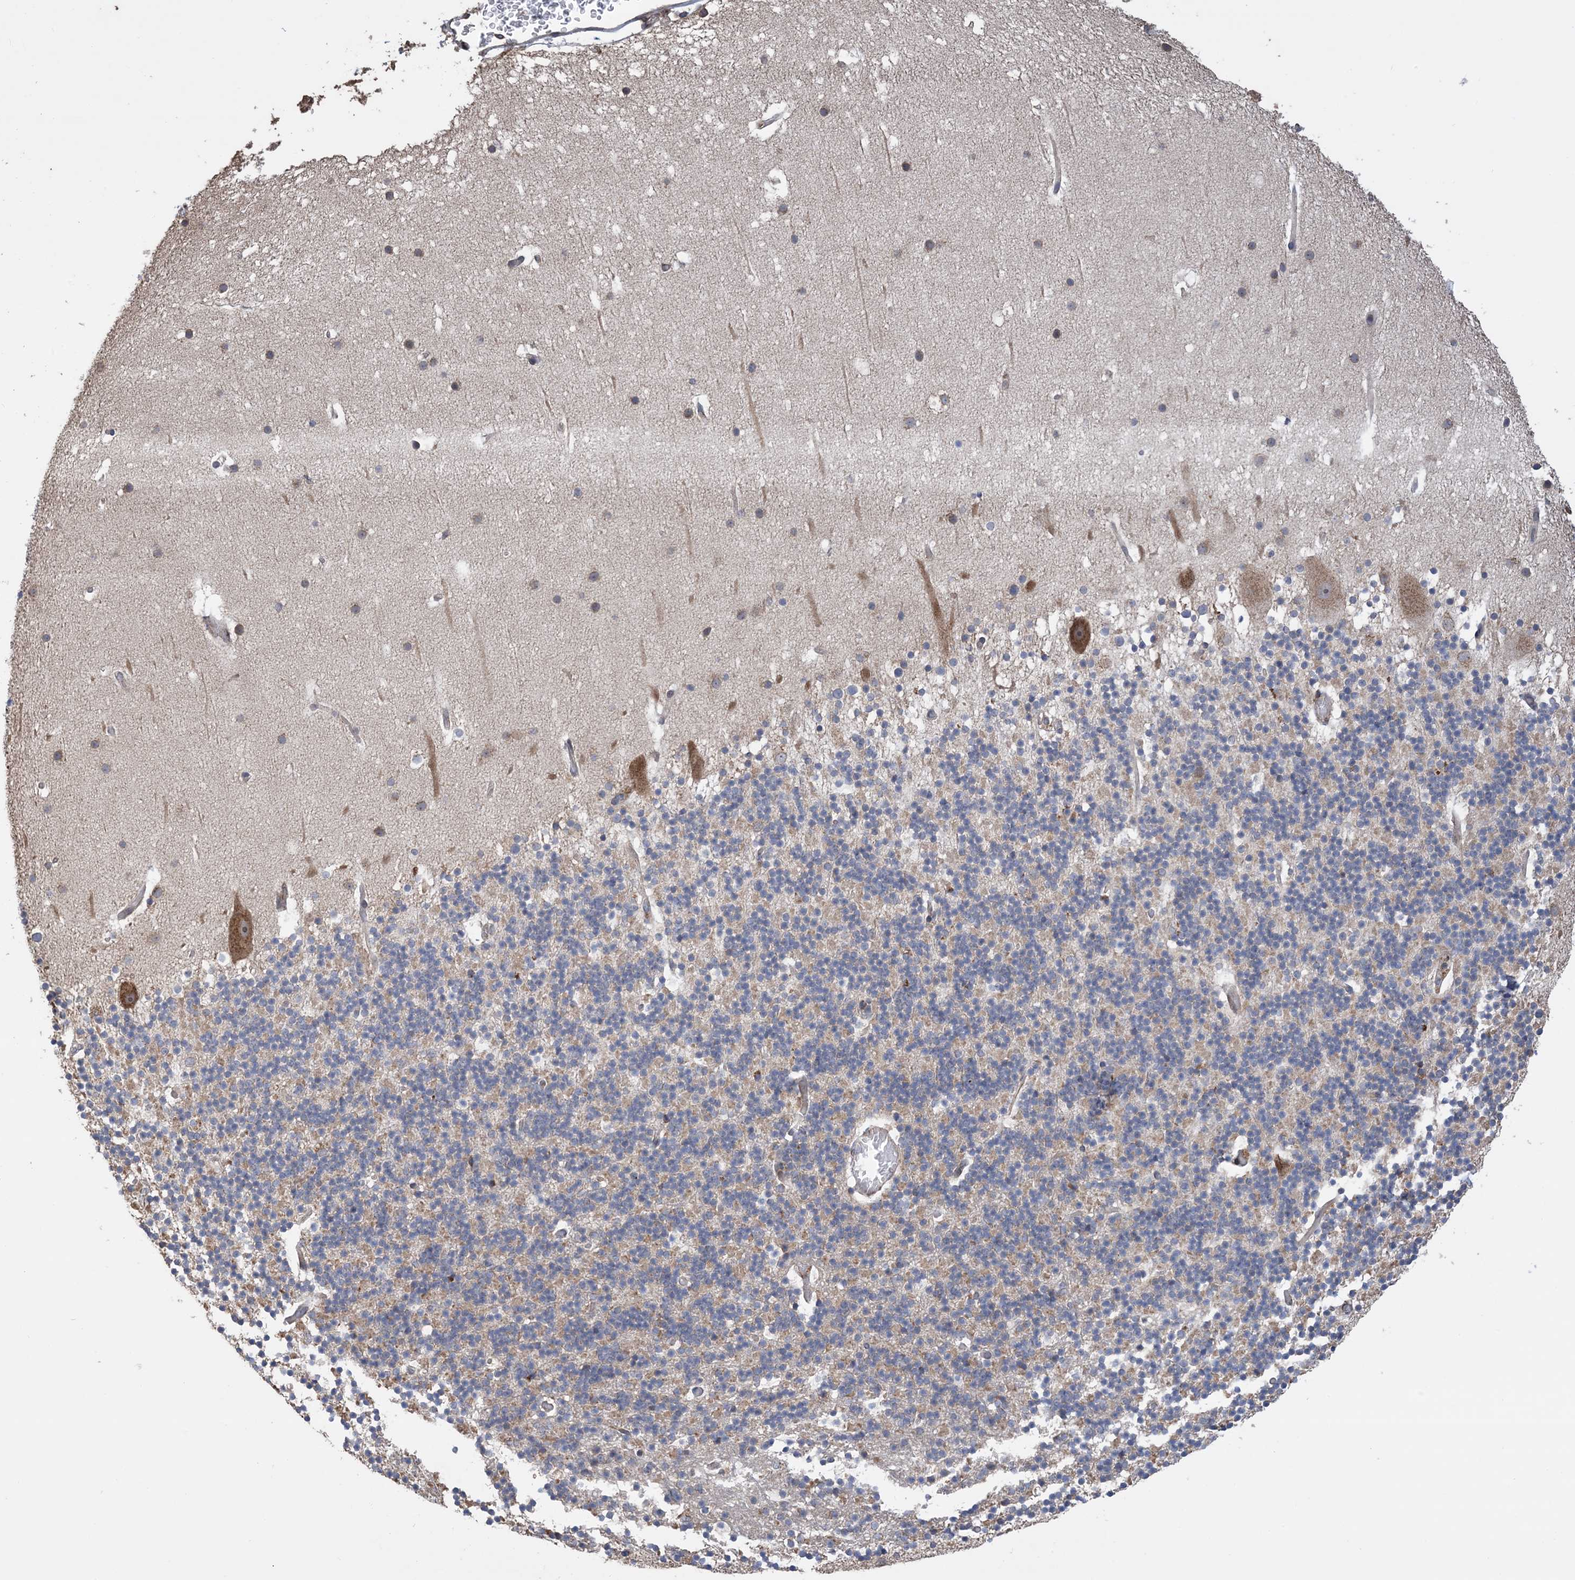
{"staining": {"intensity": "moderate", "quantity": "25%-75%", "location": "cytoplasmic/membranous"}, "tissue": "cerebellum", "cell_type": "Cells in granular layer", "image_type": "normal", "snomed": [{"axis": "morphology", "description": "Normal tissue, NOS"}, {"axis": "topography", "description": "Cerebellum"}], "caption": "Immunohistochemistry of benign cerebellum shows medium levels of moderate cytoplasmic/membranous expression in approximately 25%-75% of cells in granular layer.", "gene": "CLEC16A", "patient": {"sex": "male", "age": 57}}